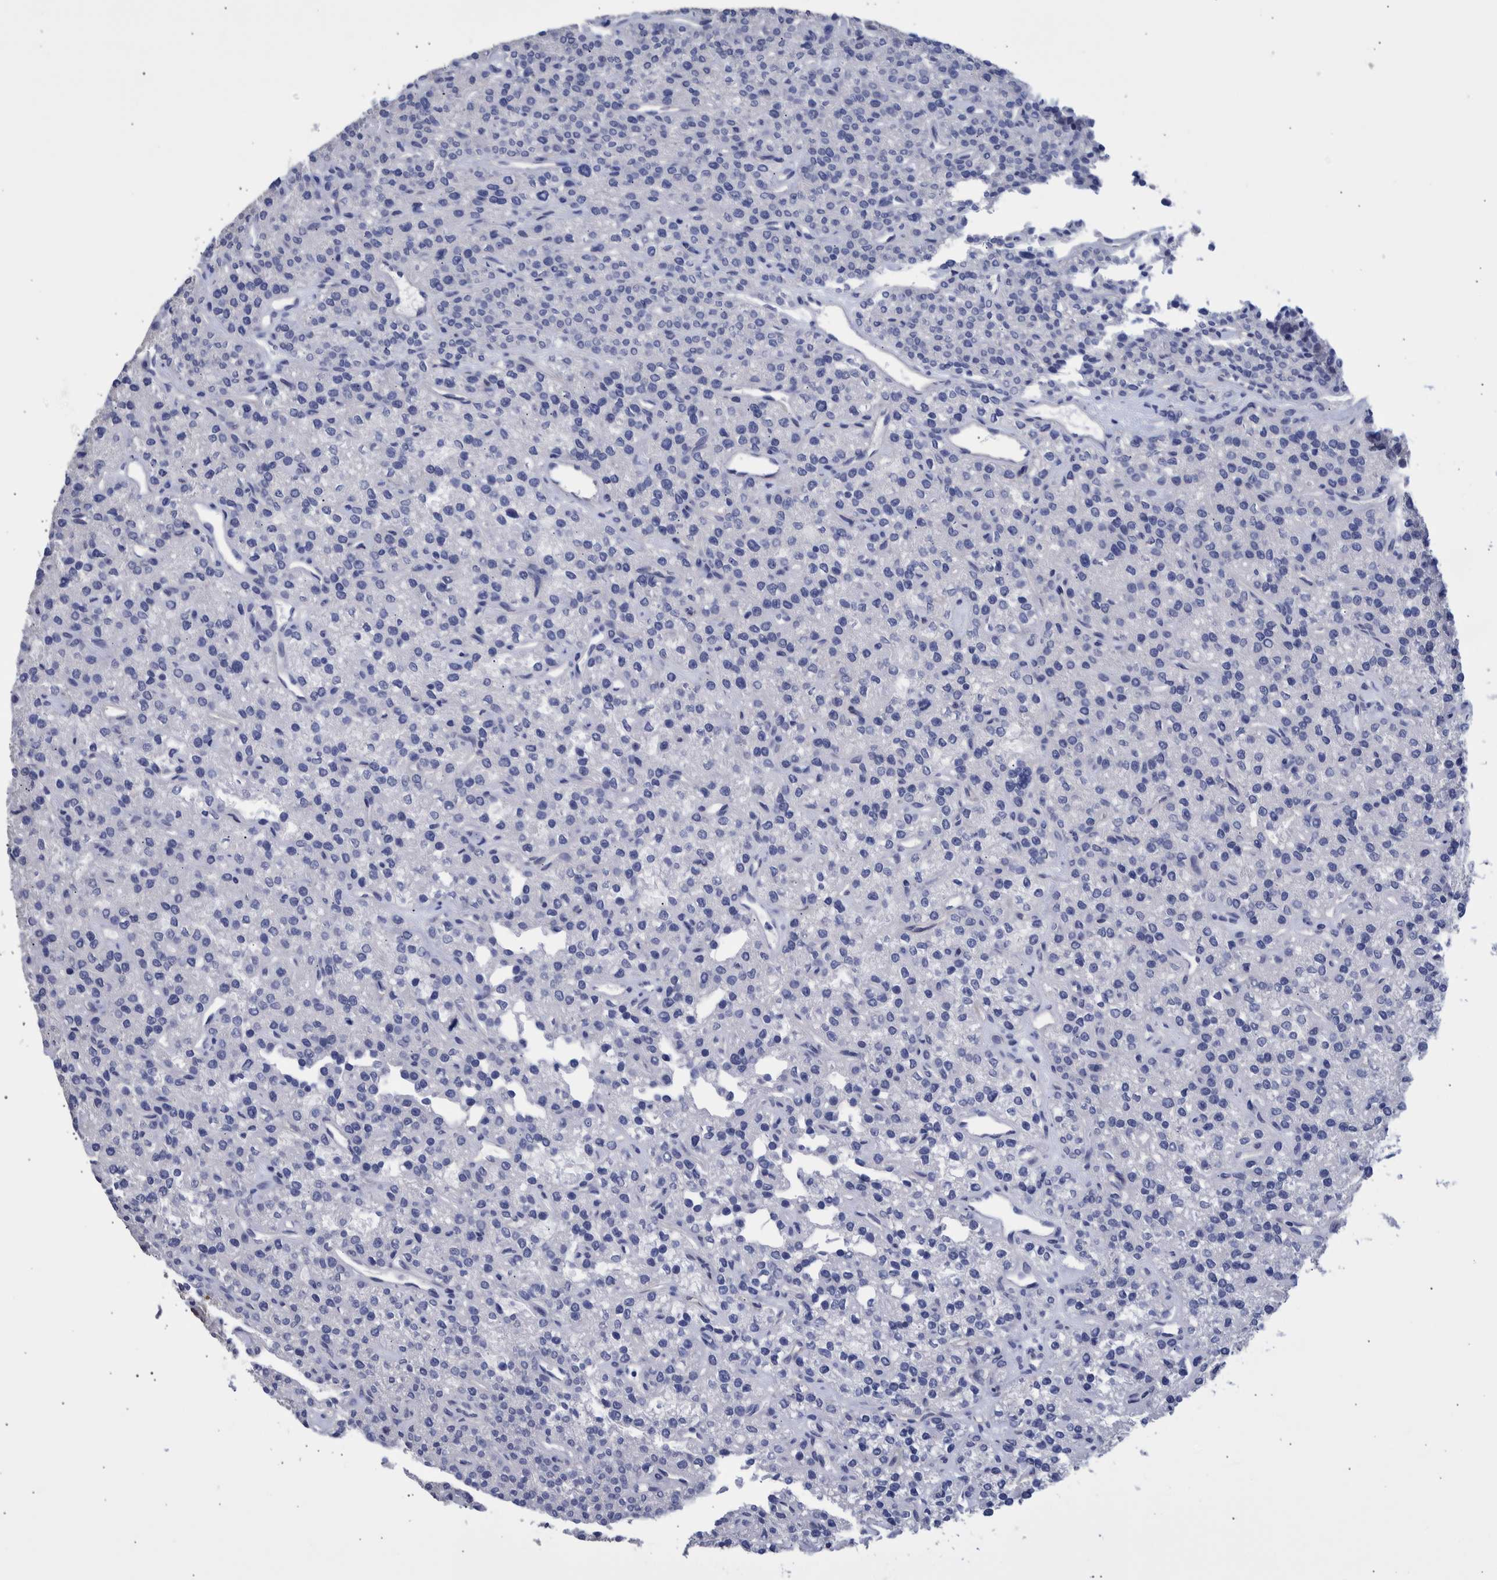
{"staining": {"intensity": "negative", "quantity": "none", "location": "none"}, "tissue": "parathyroid gland", "cell_type": "Glandular cells", "image_type": "normal", "snomed": [{"axis": "morphology", "description": "Normal tissue, NOS"}, {"axis": "topography", "description": "Parathyroid gland"}], "caption": "Immunohistochemistry histopathology image of benign human parathyroid gland stained for a protein (brown), which shows no positivity in glandular cells.", "gene": "PPP3CC", "patient": {"sex": "male", "age": 46}}